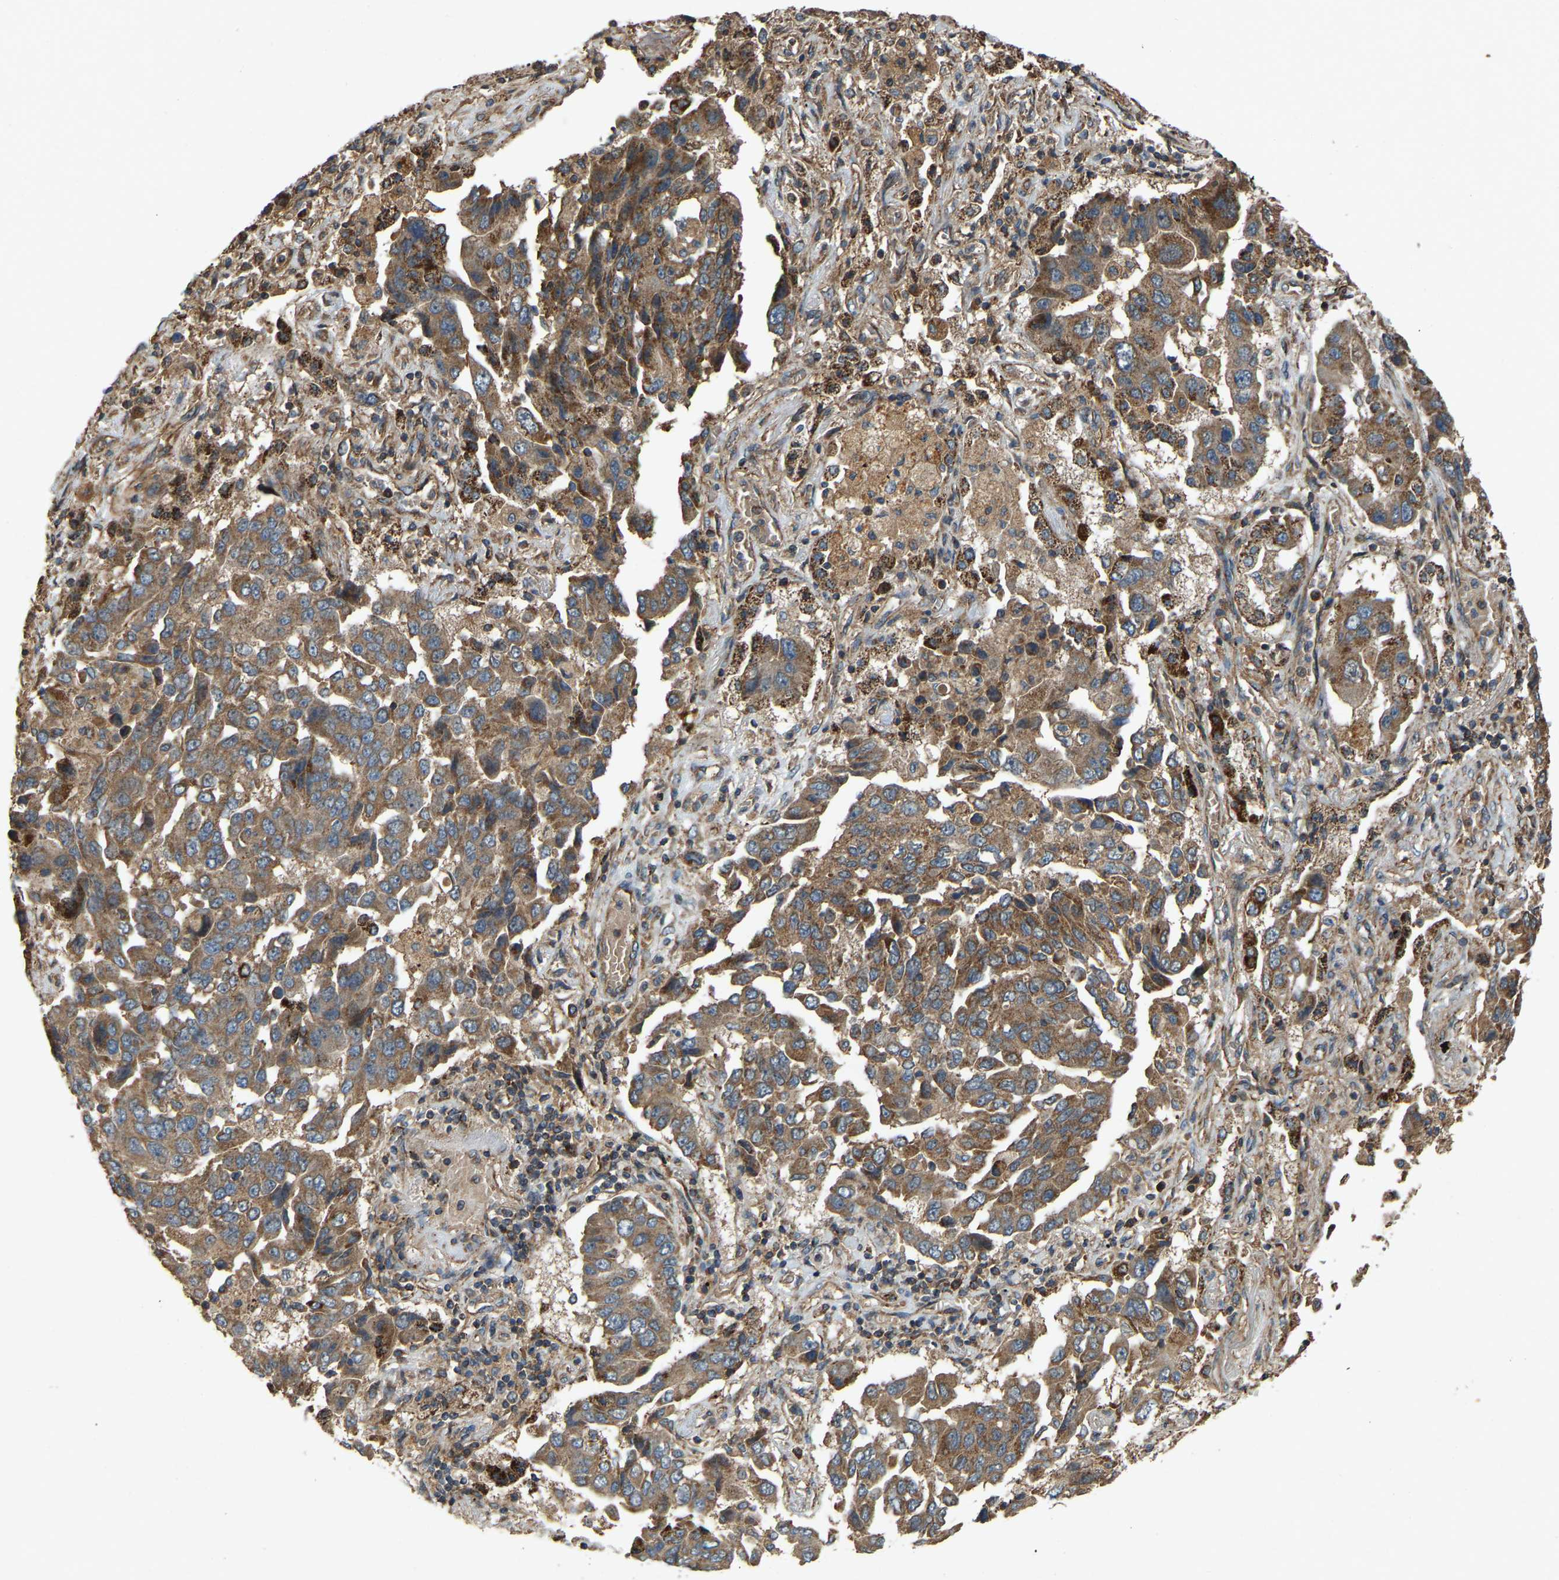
{"staining": {"intensity": "moderate", "quantity": ">75%", "location": "cytoplasmic/membranous"}, "tissue": "lung cancer", "cell_type": "Tumor cells", "image_type": "cancer", "snomed": [{"axis": "morphology", "description": "Adenocarcinoma, NOS"}, {"axis": "topography", "description": "Lung"}], "caption": "Immunohistochemical staining of human lung cancer reveals medium levels of moderate cytoplasmic/membranous protein staining in approximately >75% of tumor cells.", "gene": "SAMD9L", "patient": {"sex": "female", "age": 65}}